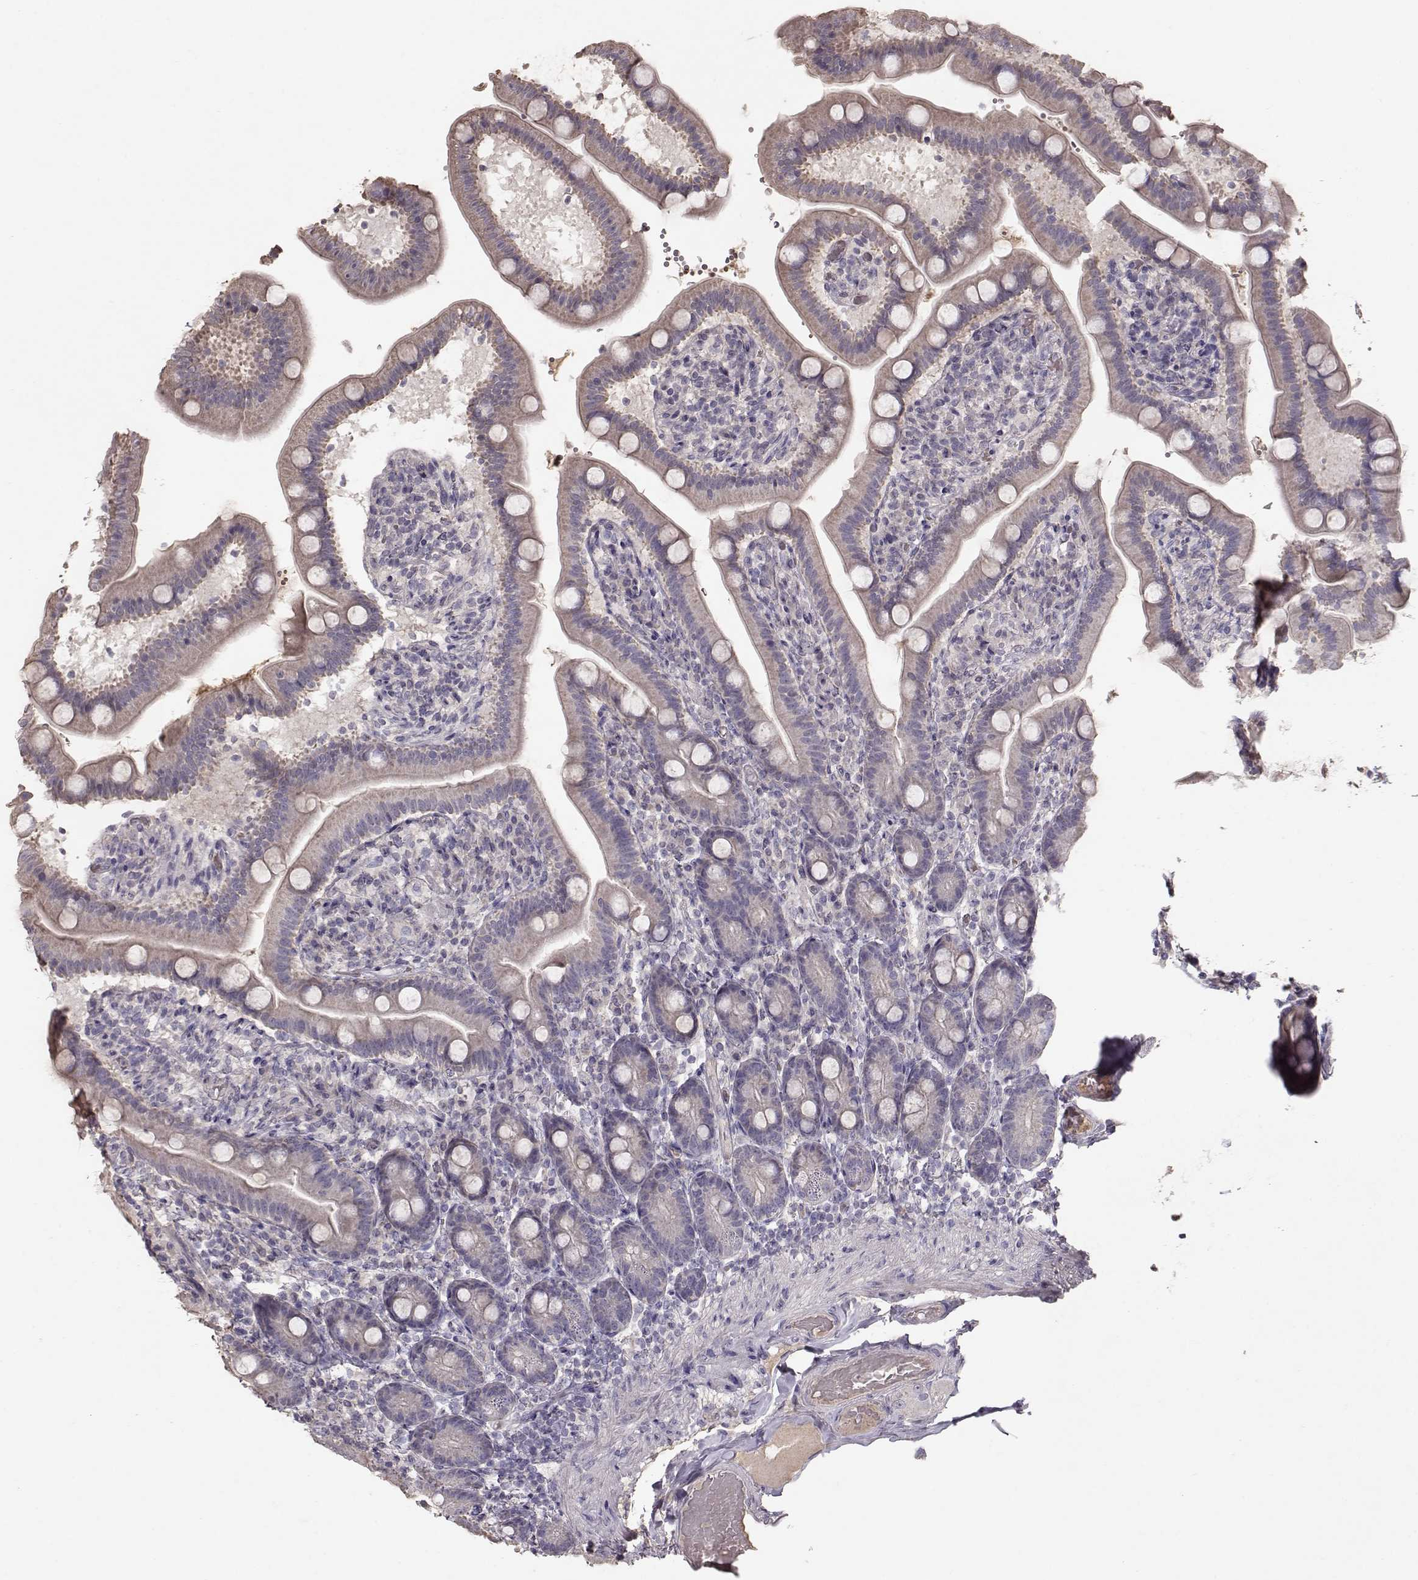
{"staining": {"intensity": "weak", "quantity": "<25%", "location": "cytoplasmic/membranous"}, "tissue": "small intestine", "cell_type": "Glandular cells", "image_type": "normal", "snomed": [{"axis": "morphology", "description": "Normal tissue, NOS"}, {"axis": "topography", "description": "Small intestine"}], "caption": "A high-resolution image shows immunohistochemistry (IHC) staining of unremarkable small intestine, which demonstrates no significant staining in glandular cells.", "gene": "PMCH", "patient": {"sex": "male", "age": 66}}